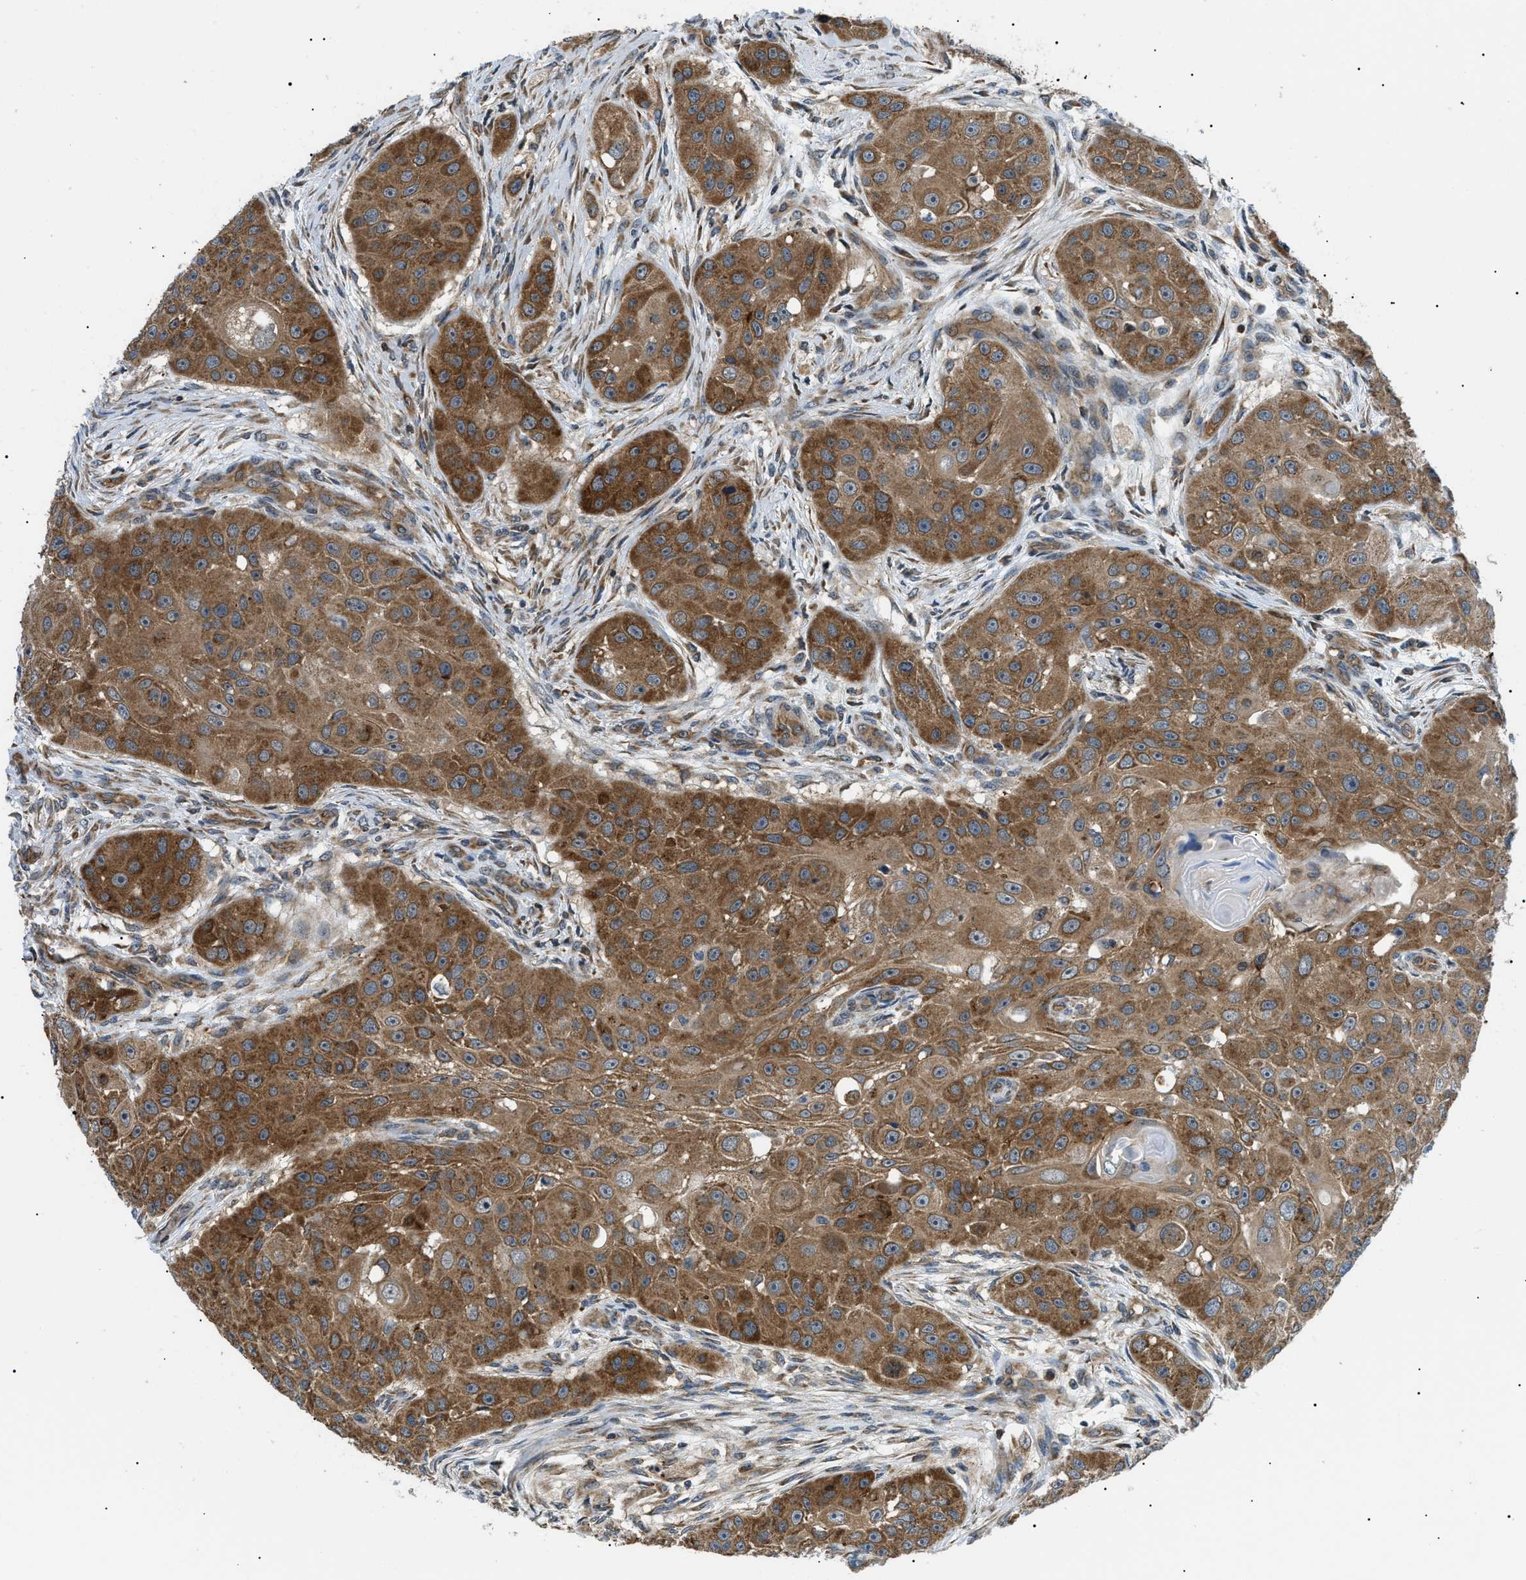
{"staining": {"intensity": "moderate", "quantity": ">75%", "location": "cytoplasmic/membranous"}, "tissue": "head and neck cancer", "cell_type": "Tumor cells", "image_type": "cancer", "snomed": [{"axis": "morphology", "description": "Normal tissue, NOS"}, {"axis": "morphology", "description": "Squamous cell carcinoma, NOS"}, {"axis": "topography", "description": "Skeletal muscle"}, {"axis": "topography", "description": "Head-Neck"}], "caption": "Protein expression analysis of squamous cell carcinoma (head and neck) demonstrates moderate cytoplasmic/membranous expression in approximately >75% of tumor cells. Using DAB (brown) and hematoxylin (blue) stains, captured at high magnification using brightfield microscopy.", "gene": "SRPK1", "patient": {"sex": "male", "age": 51}}